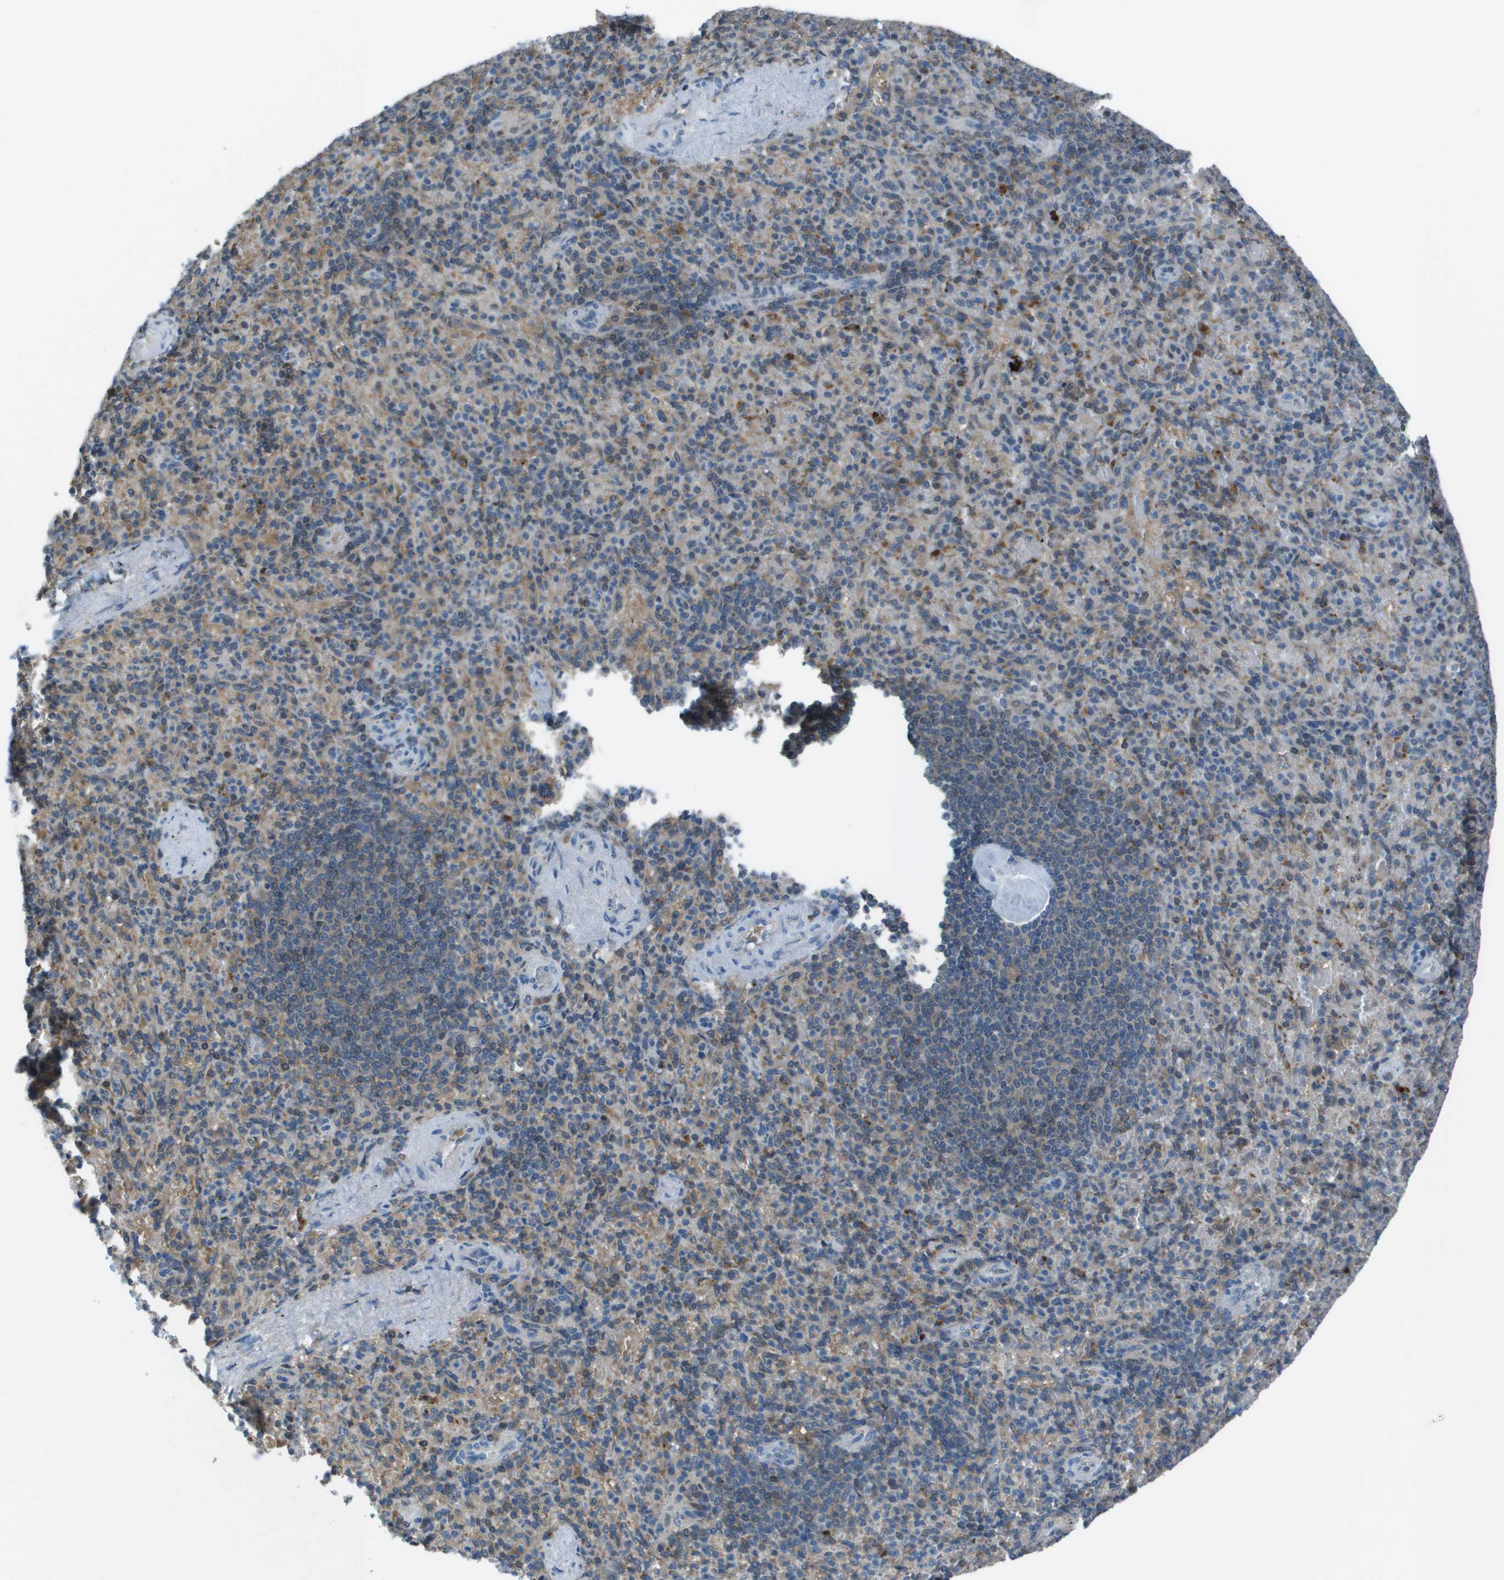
{"staining": {"intensity": "moderate", "quantity": "25%-75%", "location": "cytoplasmic/membranous"}, "tissue": "spleen", "cell_type": "Cells in red pulp", "image_type": "normal", "snomed": [{"axis": "morphology", "description": "Normal tissue, NOS"}, {"axis": "topography", "description": "Spleen"}], "caption": "This image displays immunohistochemistry (IHC) staining of benign human spleen, with medium moderate cytoplasmic/membranous positivity in approximately 25%-75% of cells in red pulp.", "gene": "CAMK4", "patient": {"sex": "female", "age": 74}}